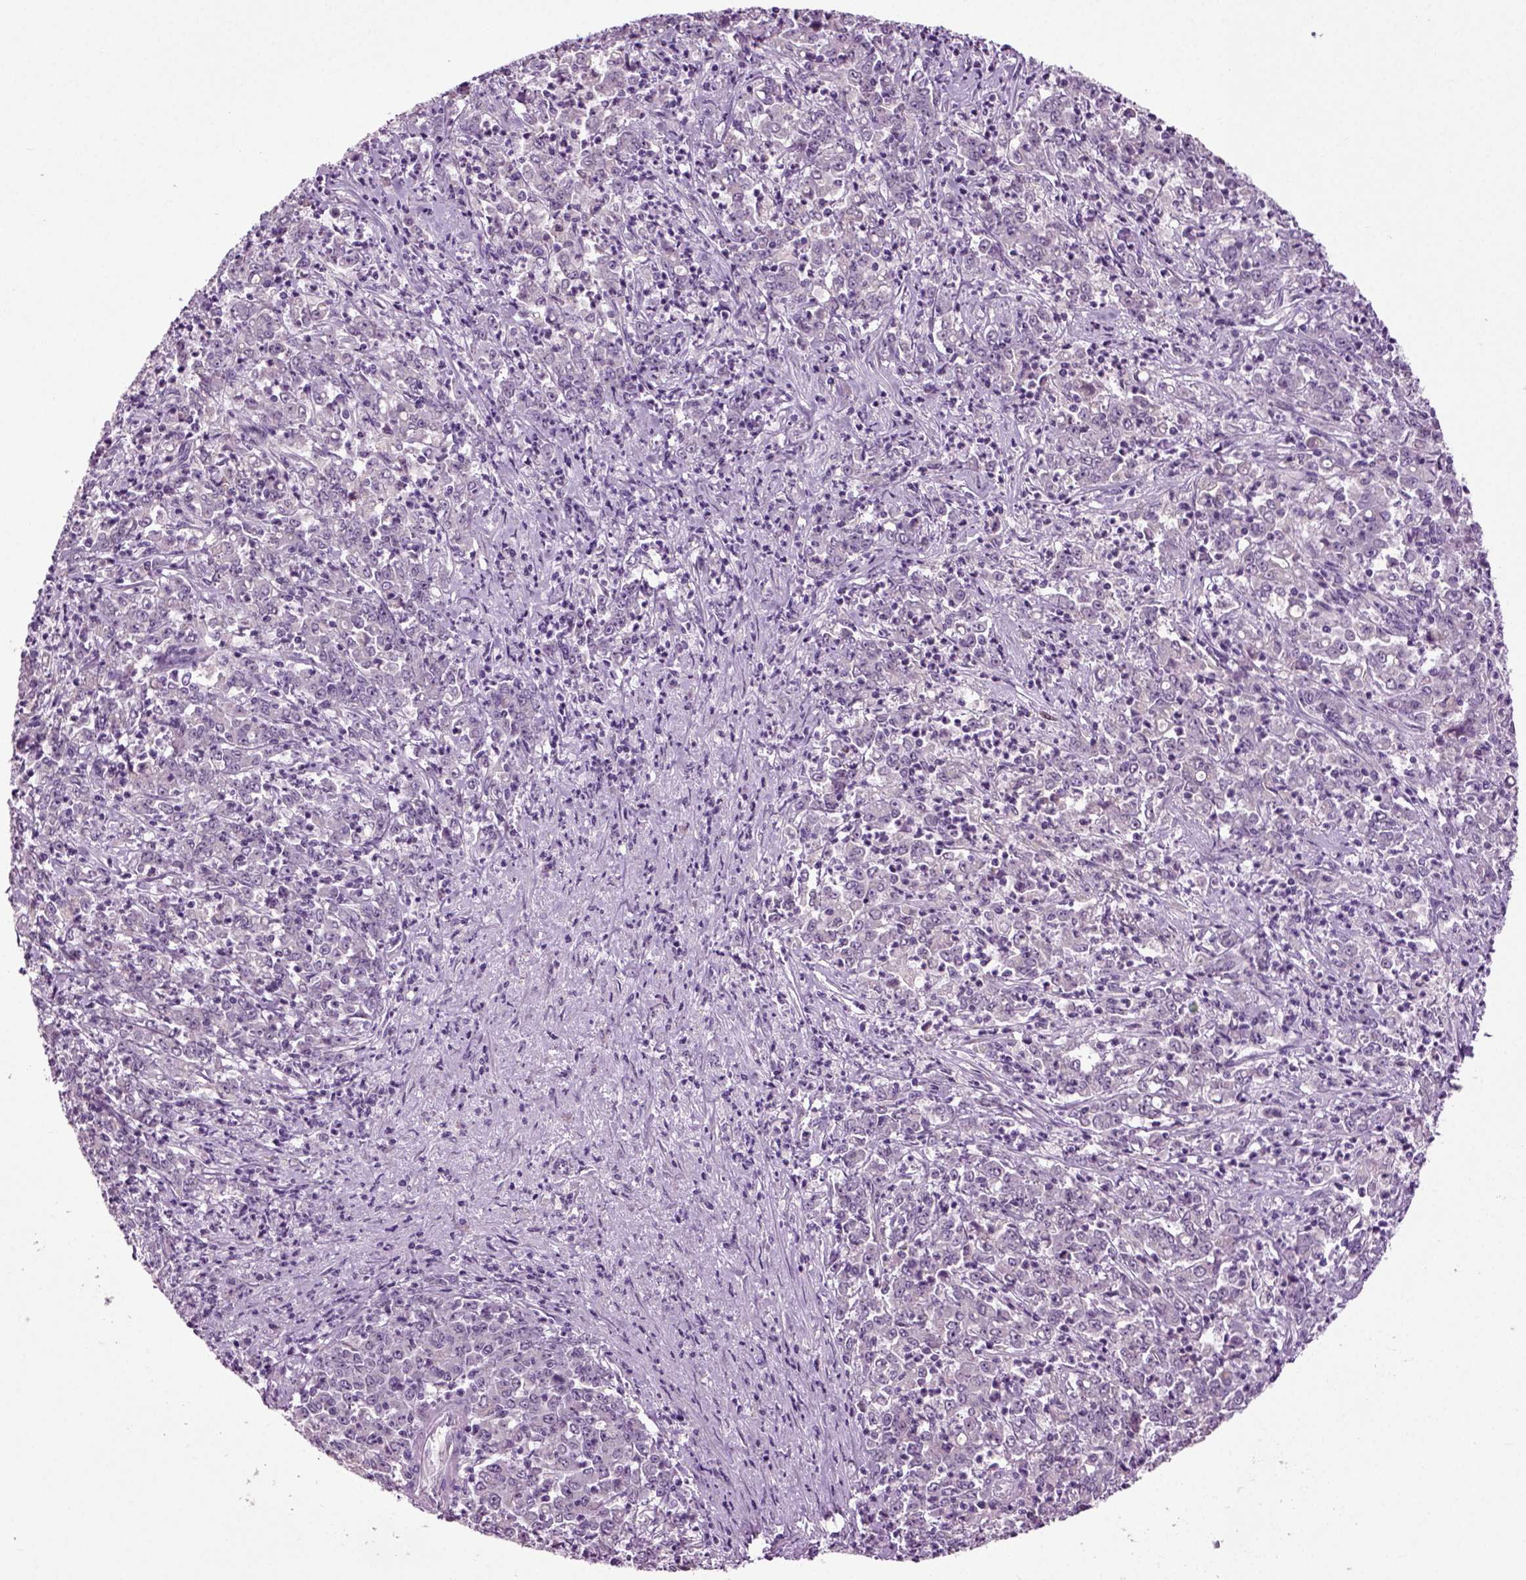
{"staining": {"intensity": "negative", "quantity": "none", "location": "none"}, "tissue": "stomach cancer", "cell_type": "Tumor cells", "image_type": "cancer", "snomed": [{"axis": "morphology", "description": "Adenocarcinoma, NOS"}, {"axis": "topography", "description": "Stomach, lower"}], "caption": "This is a photomicrograph of immunohistochemistry staining of adenocarcinoma (stomach), which shows no expression in tumor cells.", "gene": "SPATA17", "patient": {"sex": "female", "age": 71}}